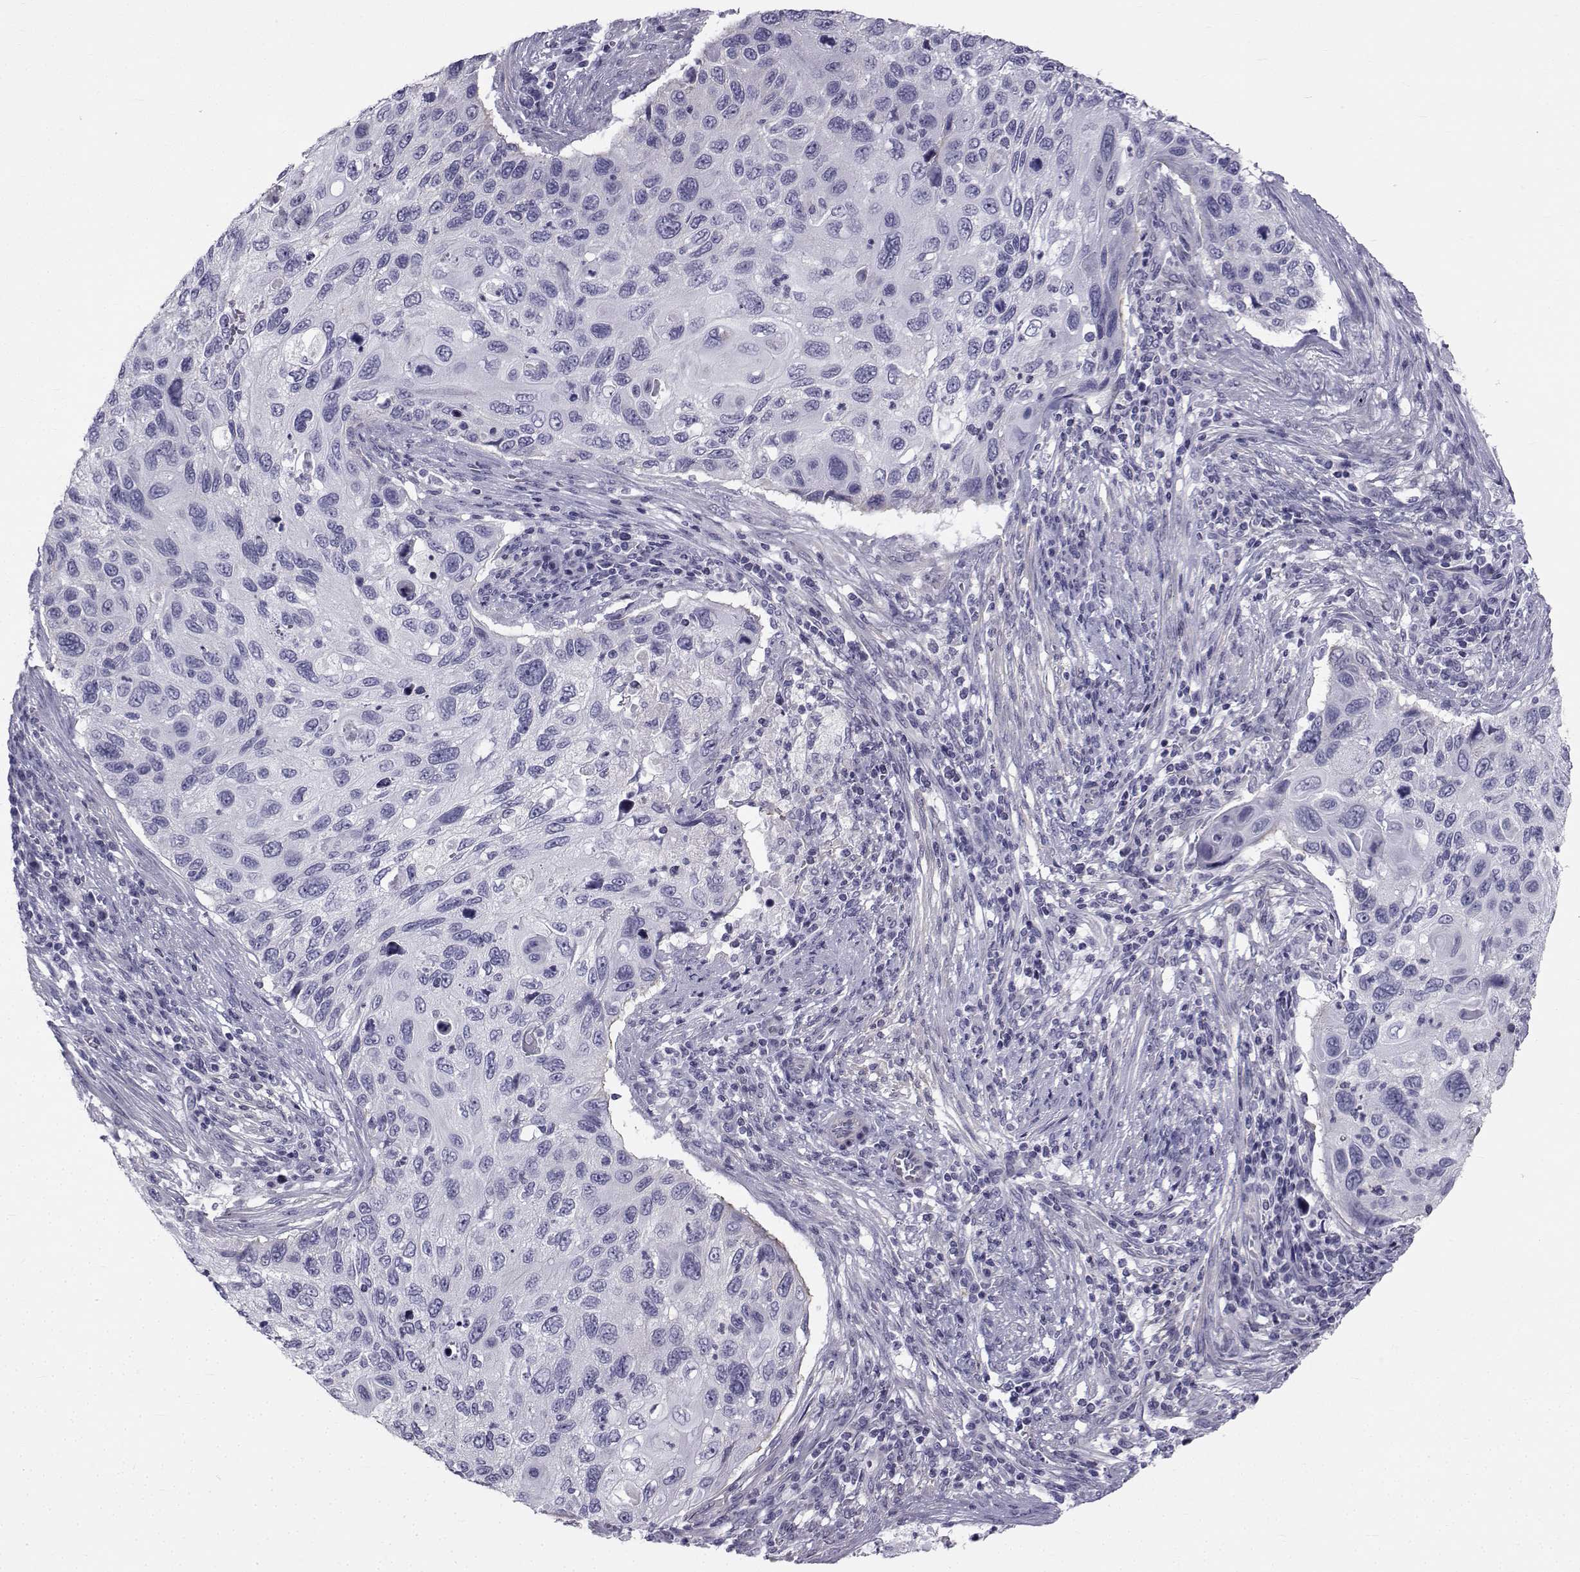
{"staining": {"intensity": "negative", "quantity": "none", "location": "none"}, "tissue": "cervical cancer", "cell_type": "Tumor cells", "image_type": "cancer", "snomed": [{"axis": "morphology", "description": "Squamous cell carcinoma, NOS"}, {"axis": "topography", "description": "Cervix"}], "caption": "Immunohistochemistry (IHC) image of neoplastic tissue: human squamous cell carcinoma (cervical) stained with DAB shows no significant protein expression in tumor cells.", "gene": "SPANXD", "patient": {"sex": "female", "age": 70}}